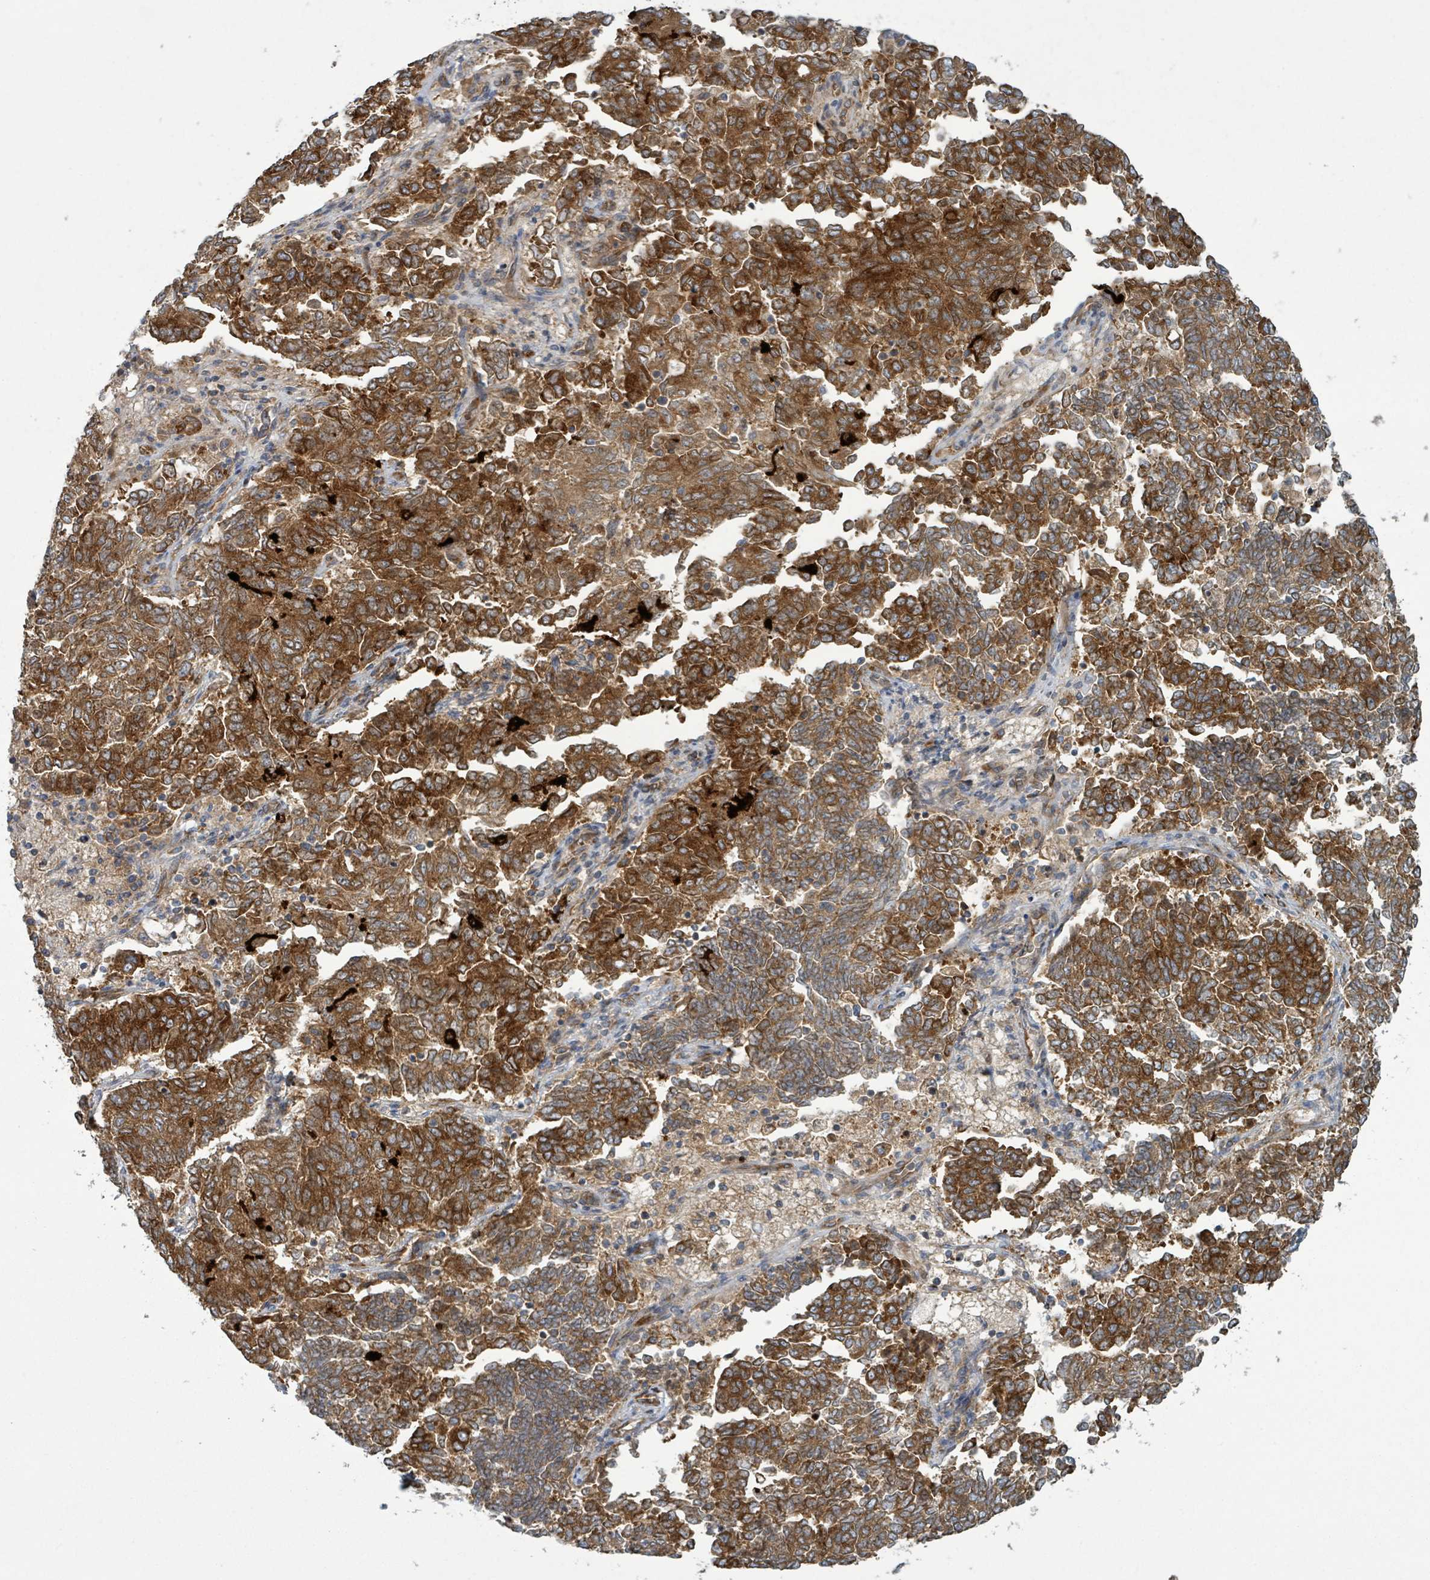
{"staining": {"intensity": "strong", "quantity": ">75%", "location": "cytoplasmic/membranous"}, "tissue": "endometrial cancer", "cell_type": "Tumor cells", "image_type": "cancer", "snomed": [{"axis": "morphology", "description": "Adenocarcinoma, NOS"}, {"axis": "topography", "description": "Endometrium"}], "caption": "Protein analysis of endometrial cancer tissue demonstrates strong cytoplasmic/membranous positivity in about >75% of tumor cells.", "gene": "OR51E1", "patient": {"sex": "female", "age": 80}}